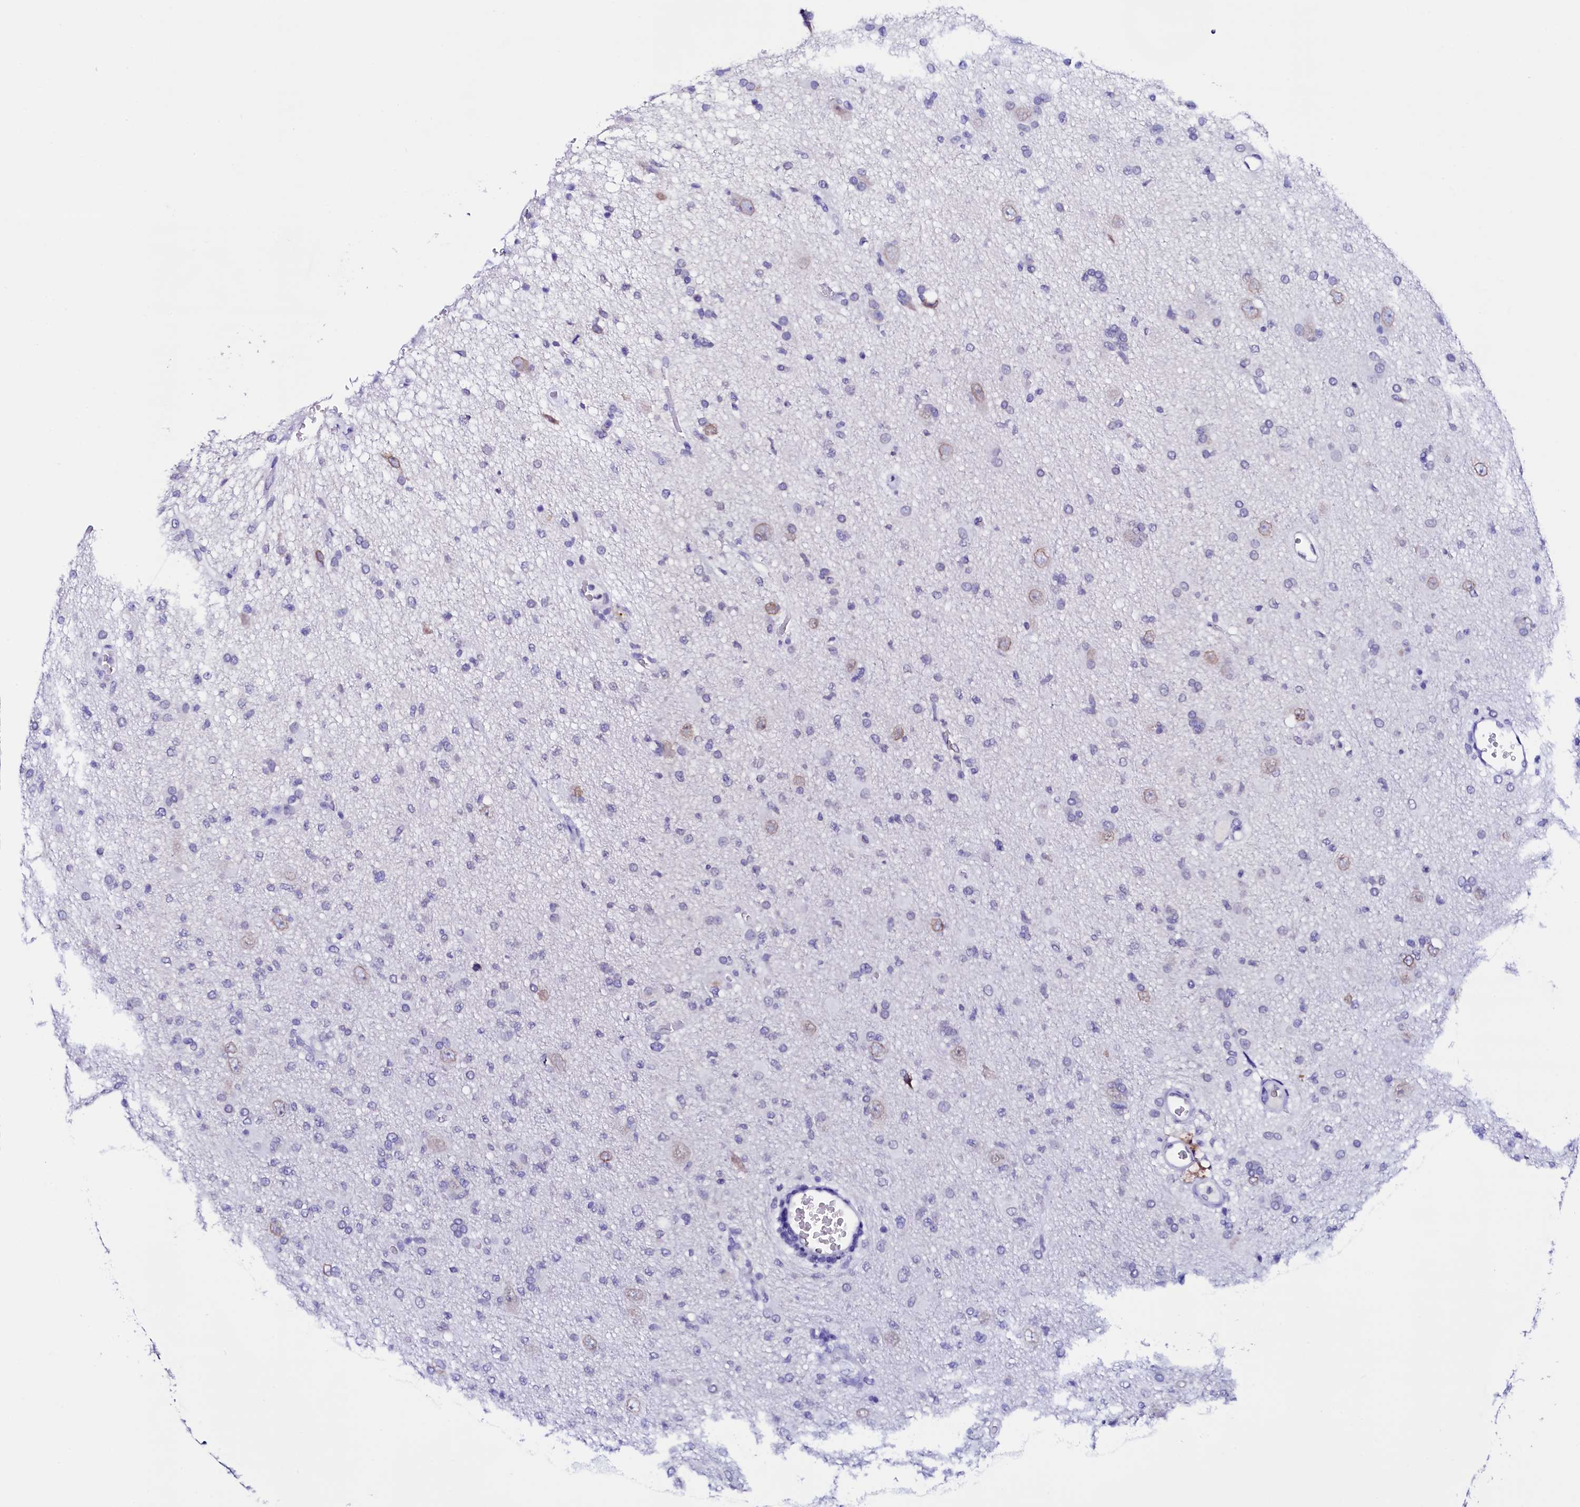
{"staining": {"intensity": "negative", "quantity": "none", "location": "none"}, "tissue": "glioma", "cell_type": "Tumor cells", "image_type": "cancer", "snomed": [{"axis": "morphology", "description": "Glioma, malignant, High grade"}, {"axis": "topography", "description": "Brain"}], "caption": "The photomicrograph shows no significant positivity in tumor cells of malignant high-grade glioma.", "gene": "HAND1", "patient": {"sex": "female", "age": 57}}